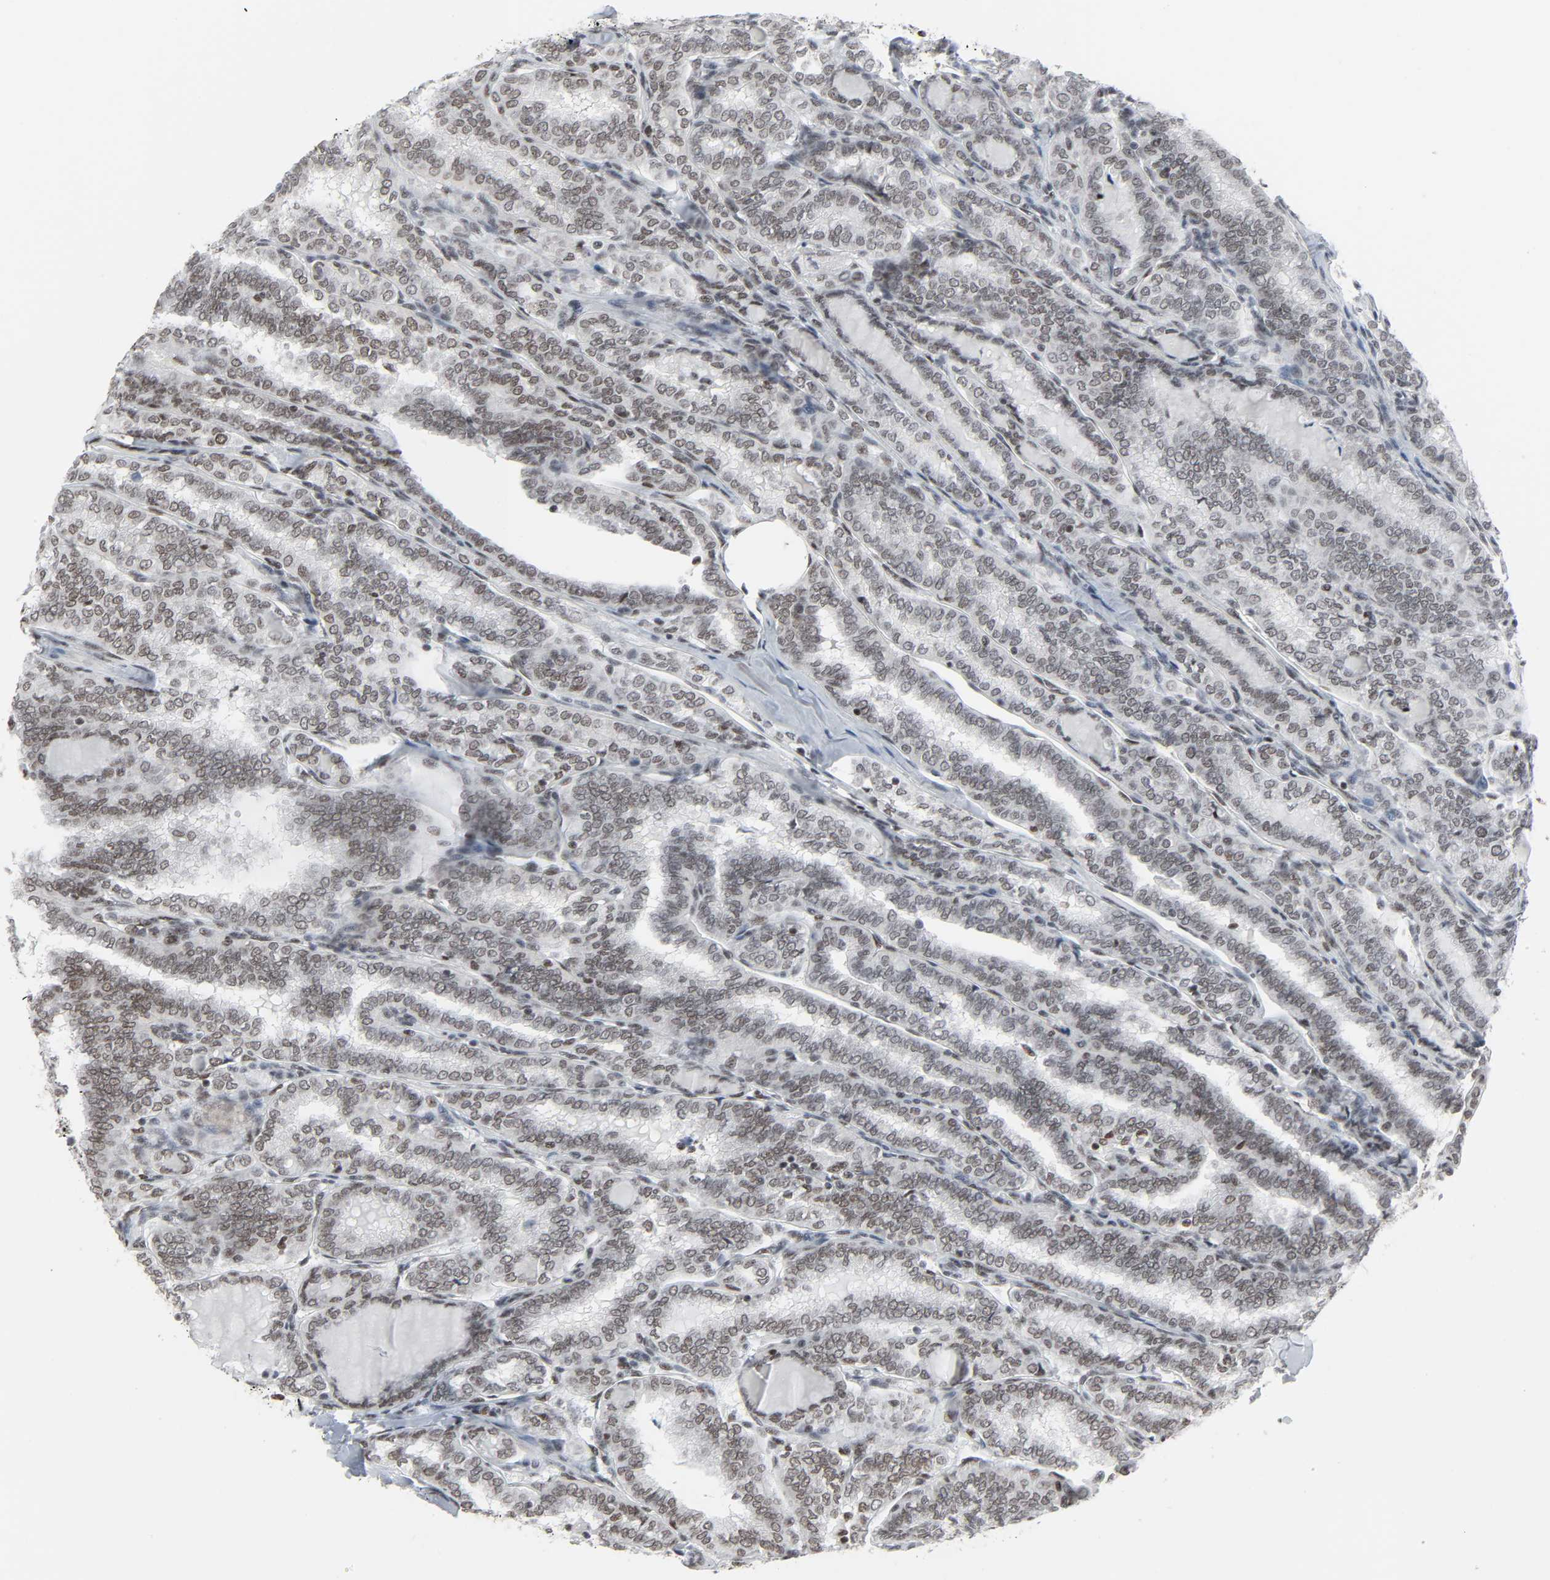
{"staining": {"intensity": "weak", "quantity": ">75%", "location": "nuclear"}, "tissue": "thyroid cancer", "cell_type": "Tumor cells", "image_type": "cancer", "snomed": [{"axis": "morphology", "description": "Papillary adenocarcinoma, NOS"}, {"axis": "topography", "description": "Thyroid gland"}], "caption": "Thyroid cancer (papillary adenocarcinoma) stained with DAB immunohistochemistry (IHC) shows low levels of weak nuclear staining in approximately >75% of tumor cells.", "gene": "CDK7", "patient": {"sex": "female", "age": 30}}